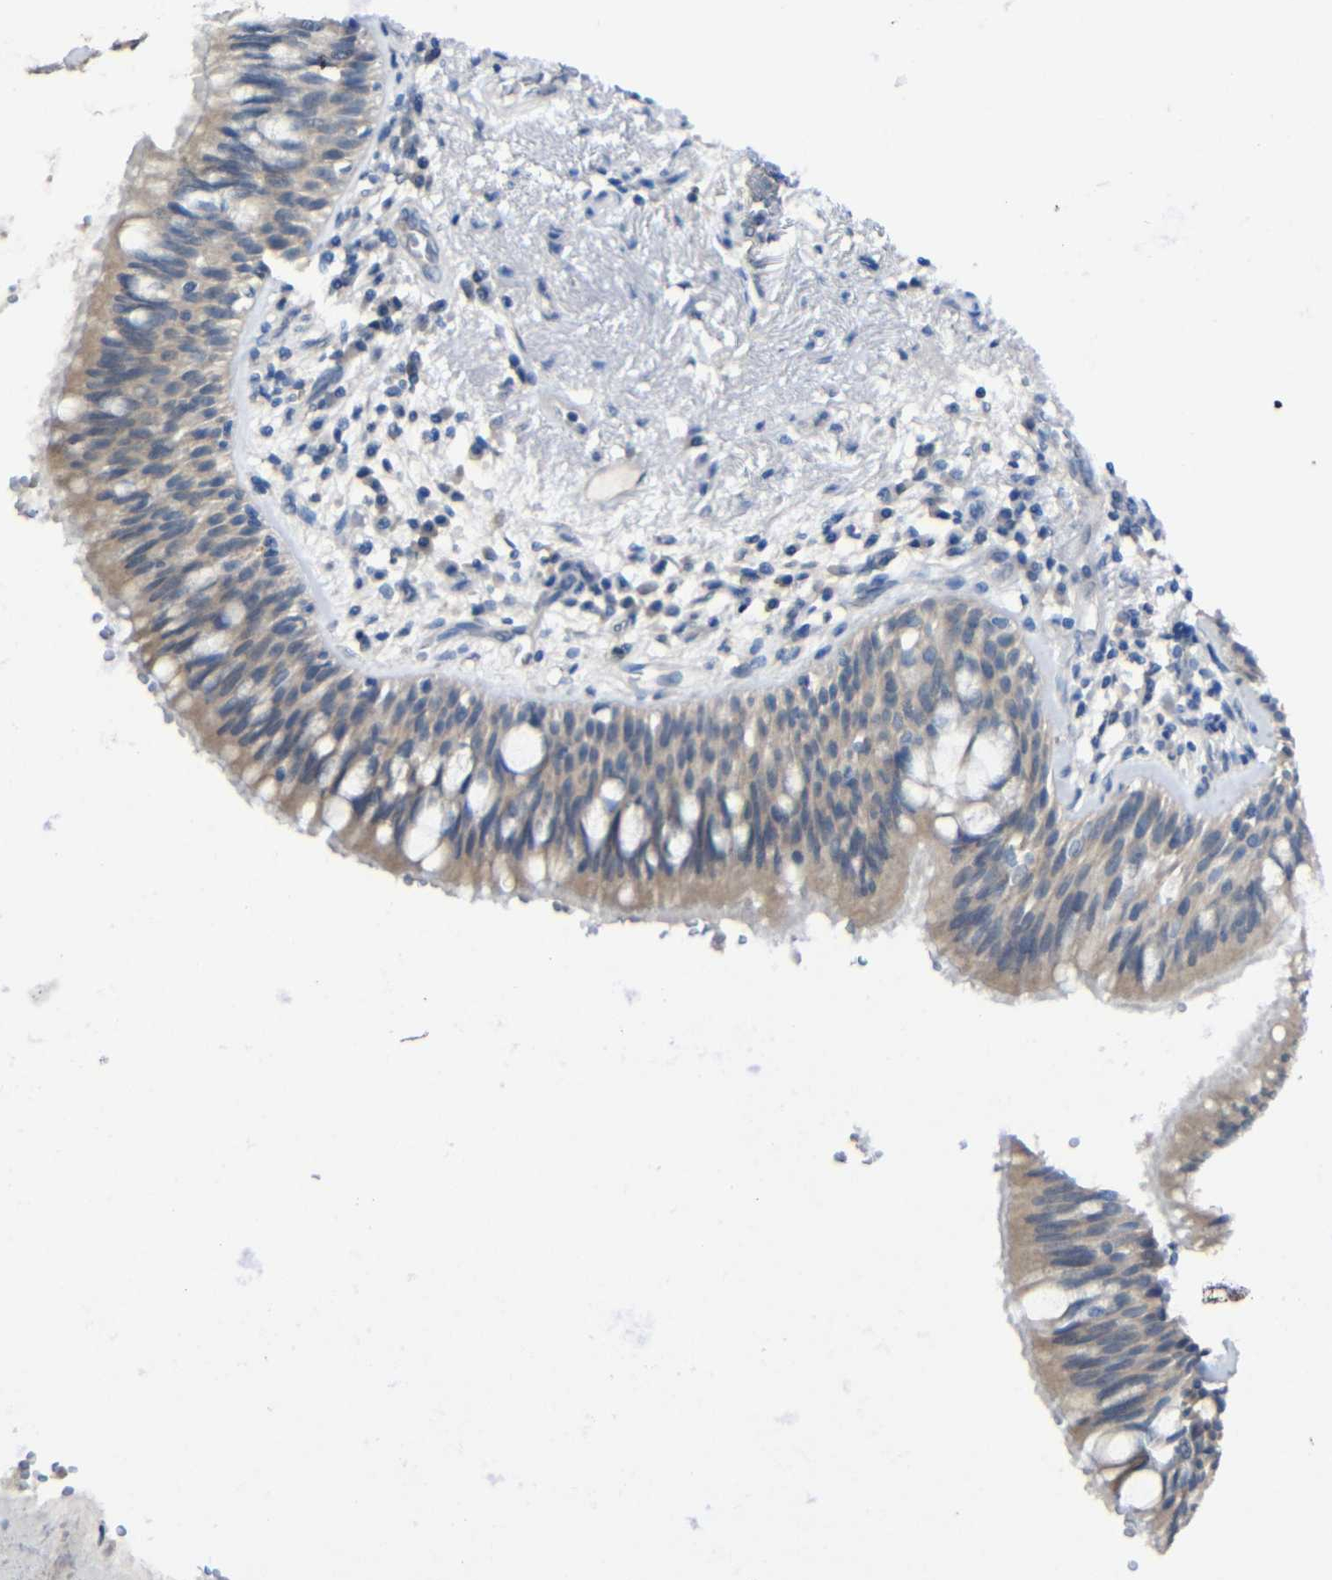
{"staining": {"intensity": "weak", "quantity": ">75%", "location": "cytoplasmic/membranous"}, "tissue": "bronchus", "cell_type": "Respiratory epithelial cells", "image_type": "normal", "snomed": [{"axis": "morphology", "description": "Normal tissue, NOS"}, {"axis": "morphology", "description": "Adenocarcinoma, NOS"}, {"axis": "morphology", "description": "Adenocarcinoma, metastatic, NOS"}, {"axis": "topography", "description": "Lymph node"}, {"axis": "topography", "description": "Bronchus"}, {"axis": "topography", "description": "Lung"}], "caption": "This image exhibits normal bronchus stained with immunohistochemistry to label a protein in brown. The cytoplasmic/membranous of respiratory epithelial cells show weak positivity for the protein. Nuclei are counter-stained blue.", "gene": "HNF1A", "patient": {"sex": "female", "age": 54}}